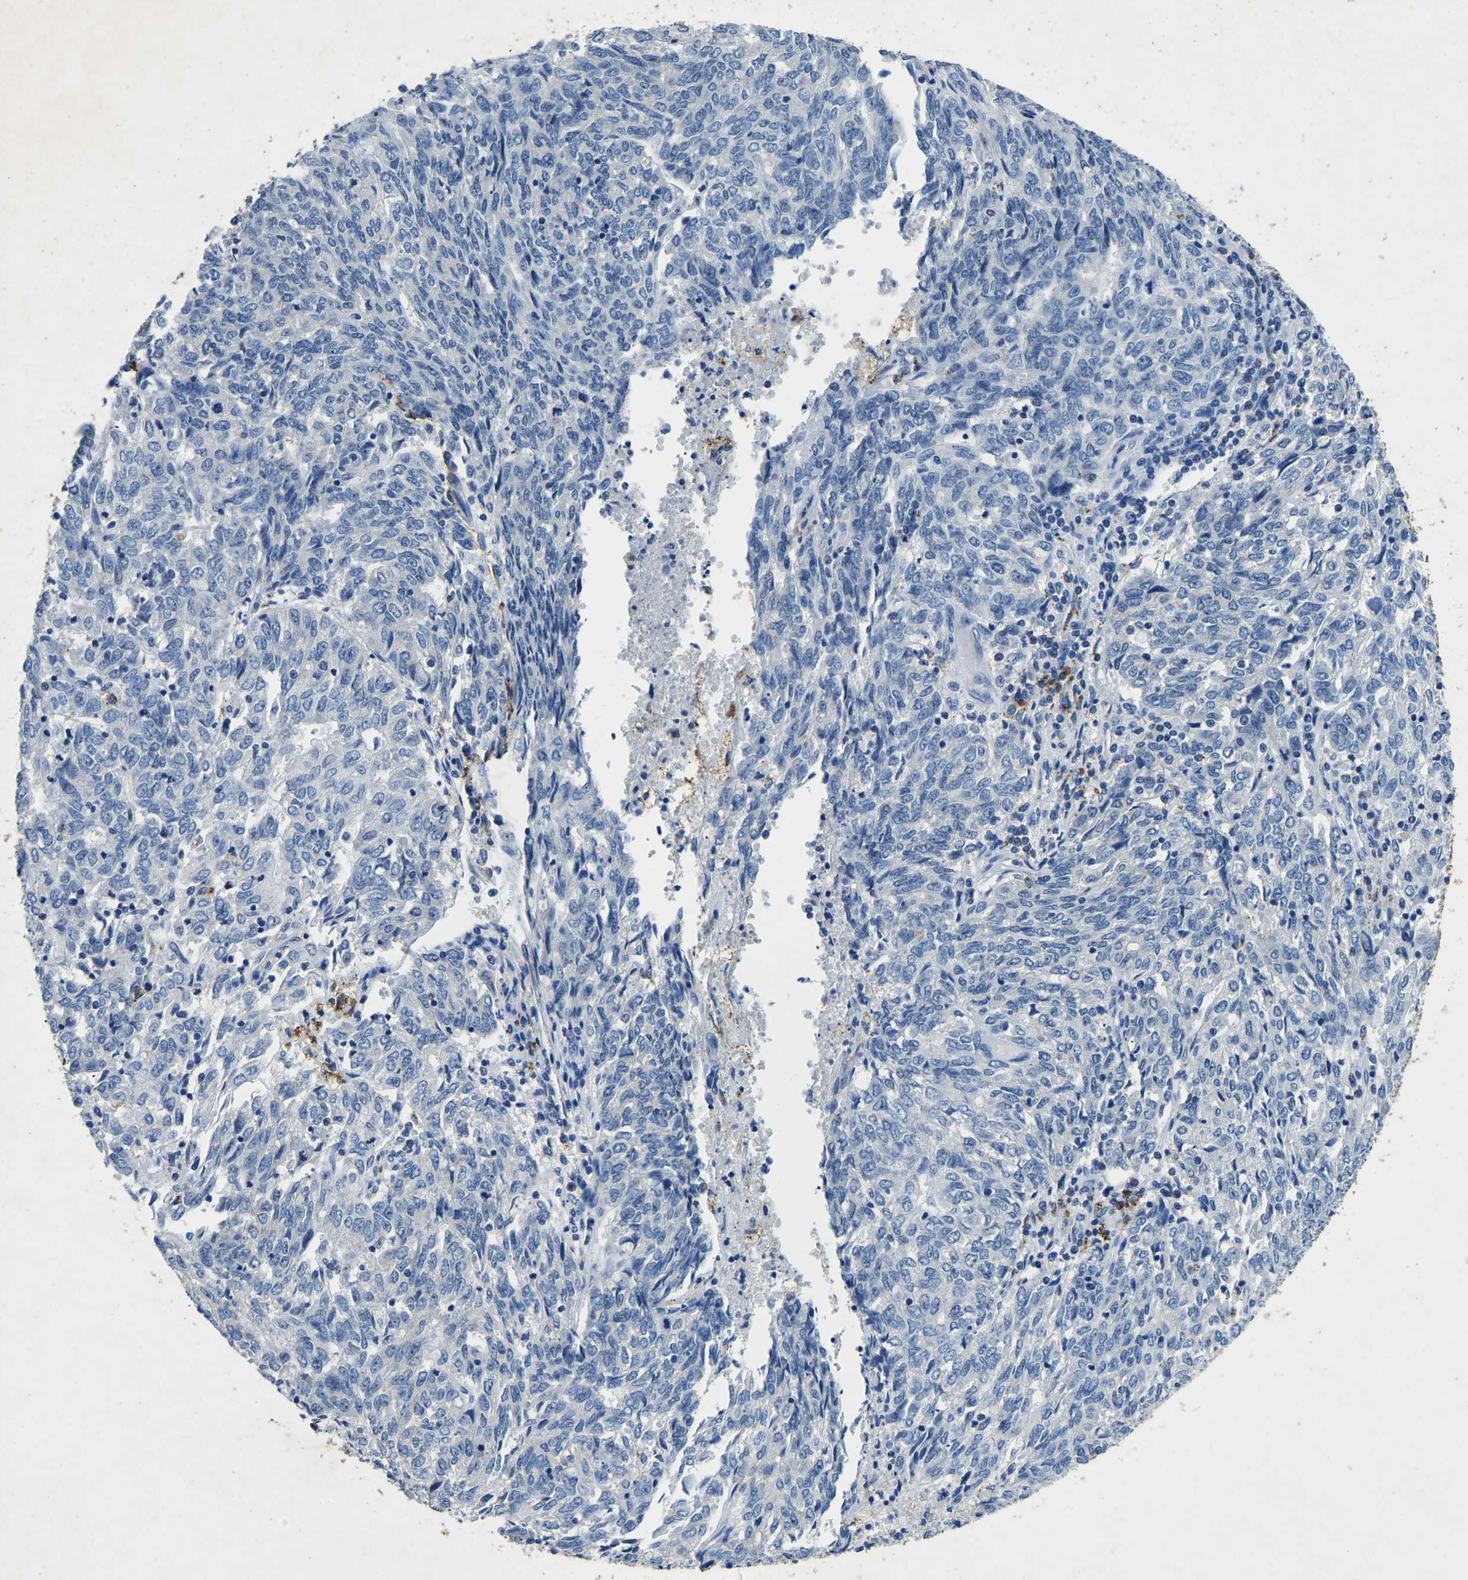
{"staining": {"intensity": "negative", "quantity": "none", "location": "none"}, "tissue": "endometrial cancer", "cell_type": "Tumor cells", "image_type": "cancer", "snomed": [{"axis": "morphology", "description": "Adenocarcinoma, NOS"}, {"axis": "topography", "description": "Endometrium"}], "caption": "DAB immunohistochemical staining of endometrial cancer (adenocarcinoma) displays no significant staining in tumor cells.", "gene": "UBN2", "patient": {"sex": "female", "age": 80}}